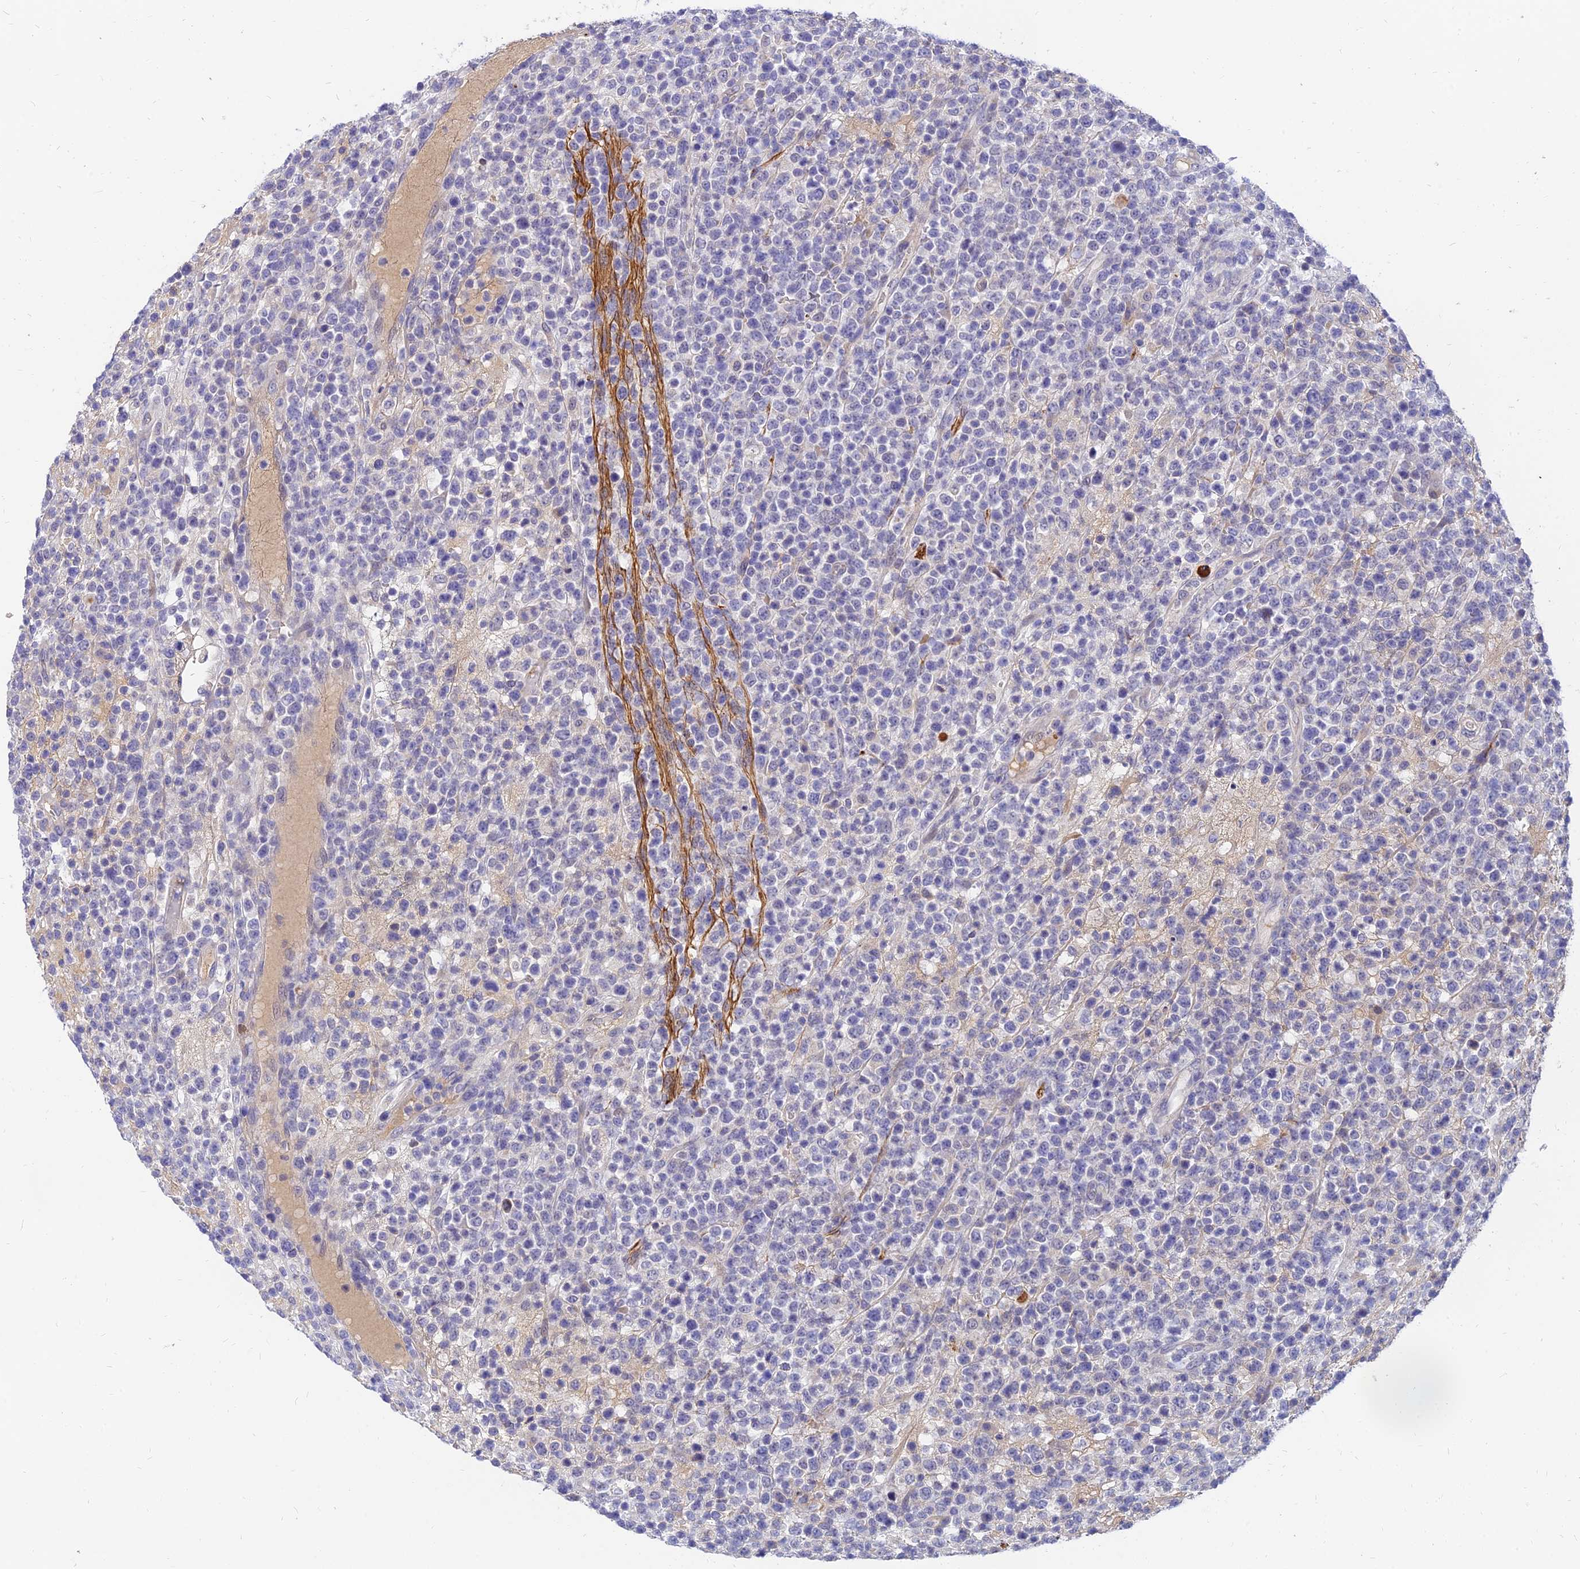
{"staining": {"intensity": "negative", "quantity": "none", "location": "none"}, "tissue": "lymphoma", "cell_type": "Tumor cells", "image_type": "cancer", "snomed": [{"axis": "morphology", "description": "Malignant lymphoma, non-Hodgkin's type, High grade"}, {"axis": "topography", "description": "Colon"}], "caption": "Malignant lymphoma, non-Hodgkin's type (high-grade) stained for a protein using IHC displays no positivity tumor cells.", "gene": "ANKS4B", "patient": {"sex": "female", "age": 53}}